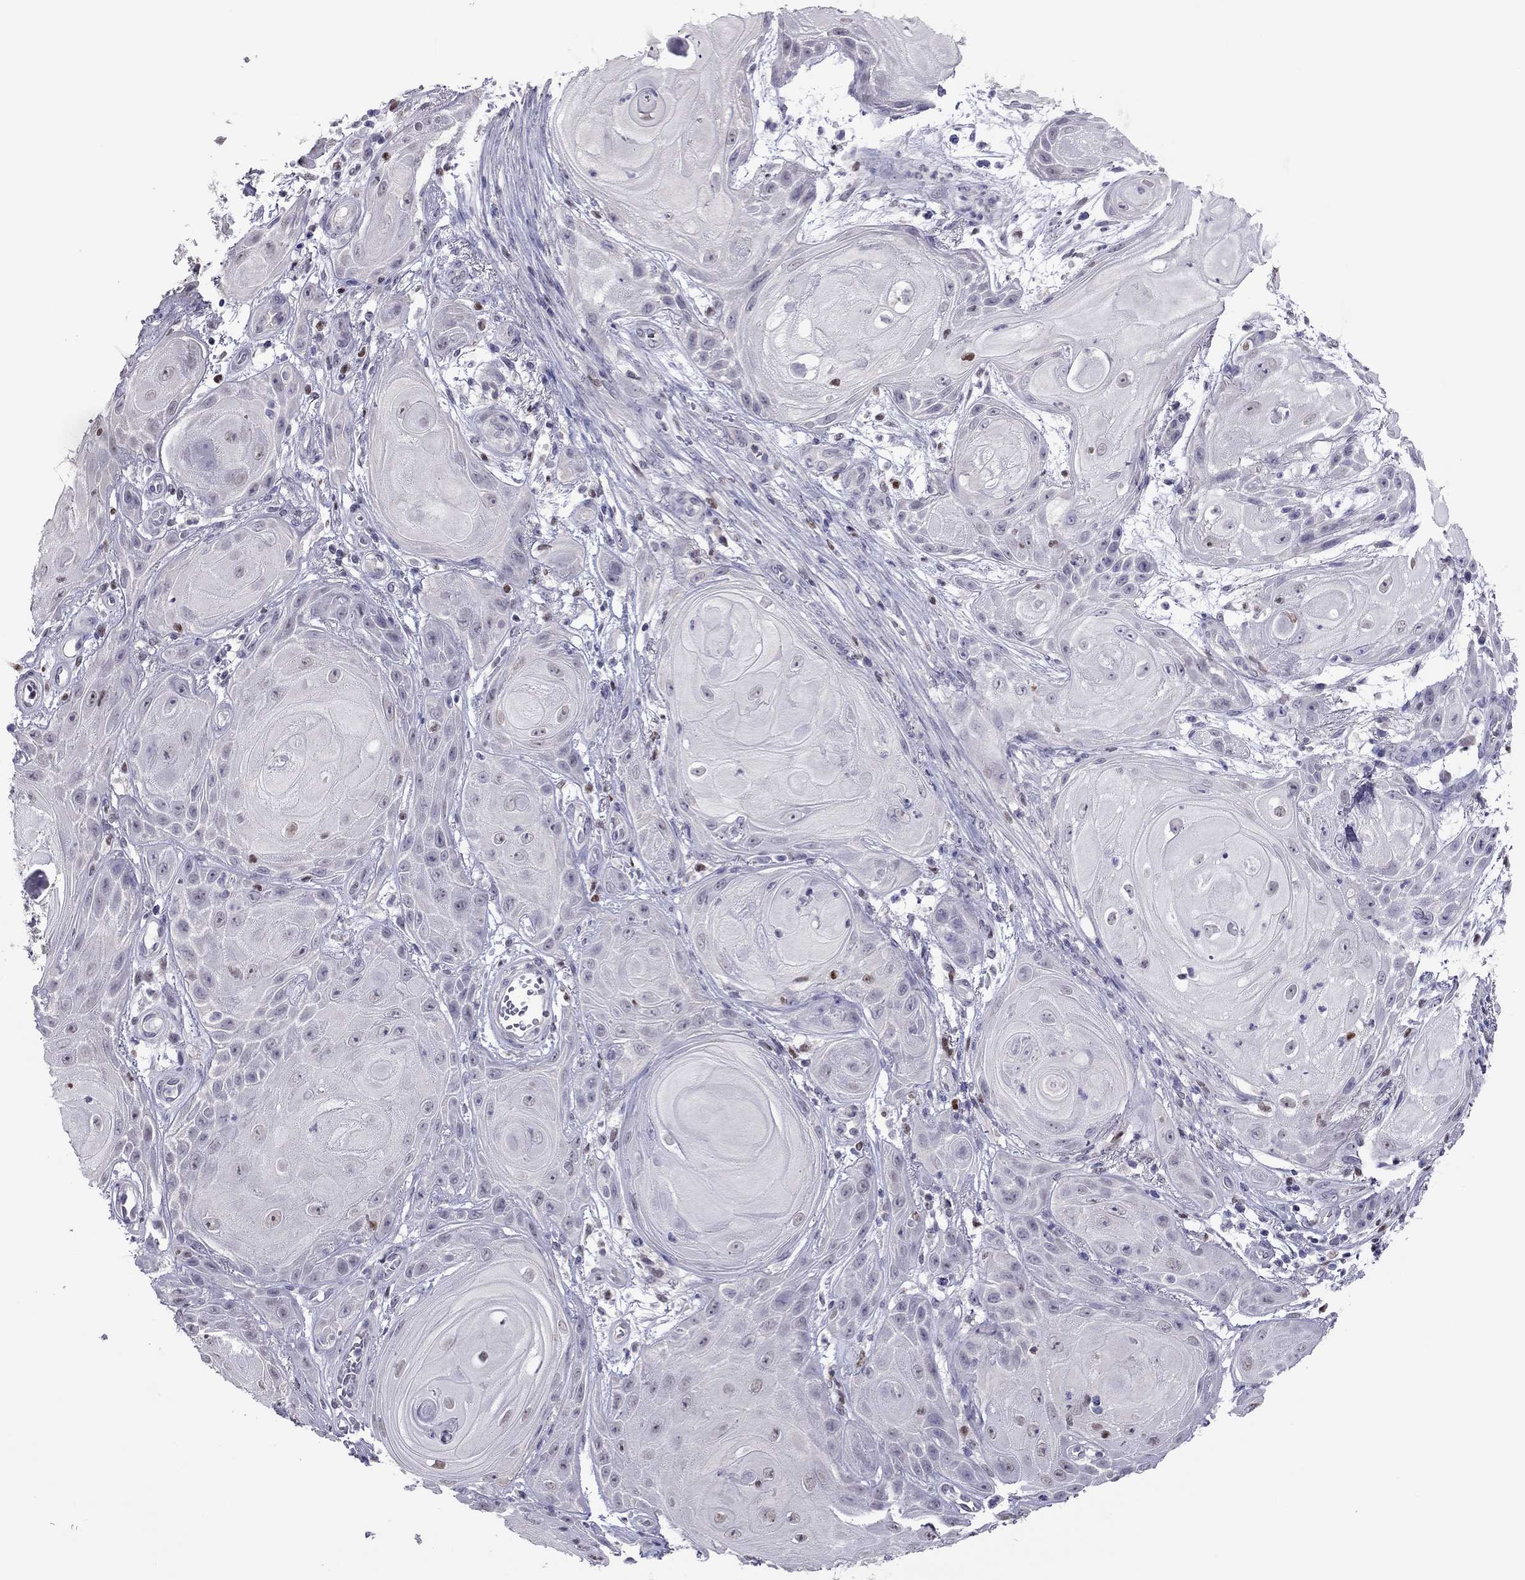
{"staining": {"intensity": "negative", "quantity": "none", "location": "none"}, "tissue": "skin cancer", "cell_type": "Tumor cells", "image_type": "cancer", "snomed": [{"axis": "morphology", "description": "Squamous cell carcinoma, NOS"}, {"axis": "topography", "description": "Skin"}], "caption": "DAB (3,3'-diaminobenzidine) immunohistochemical staining of human skin cancer (squamous cell carcinoma) reveals no significant staining in tumor cells.", "gene": "SPINT3", "patient": {"sex": "male", "age": 62}}